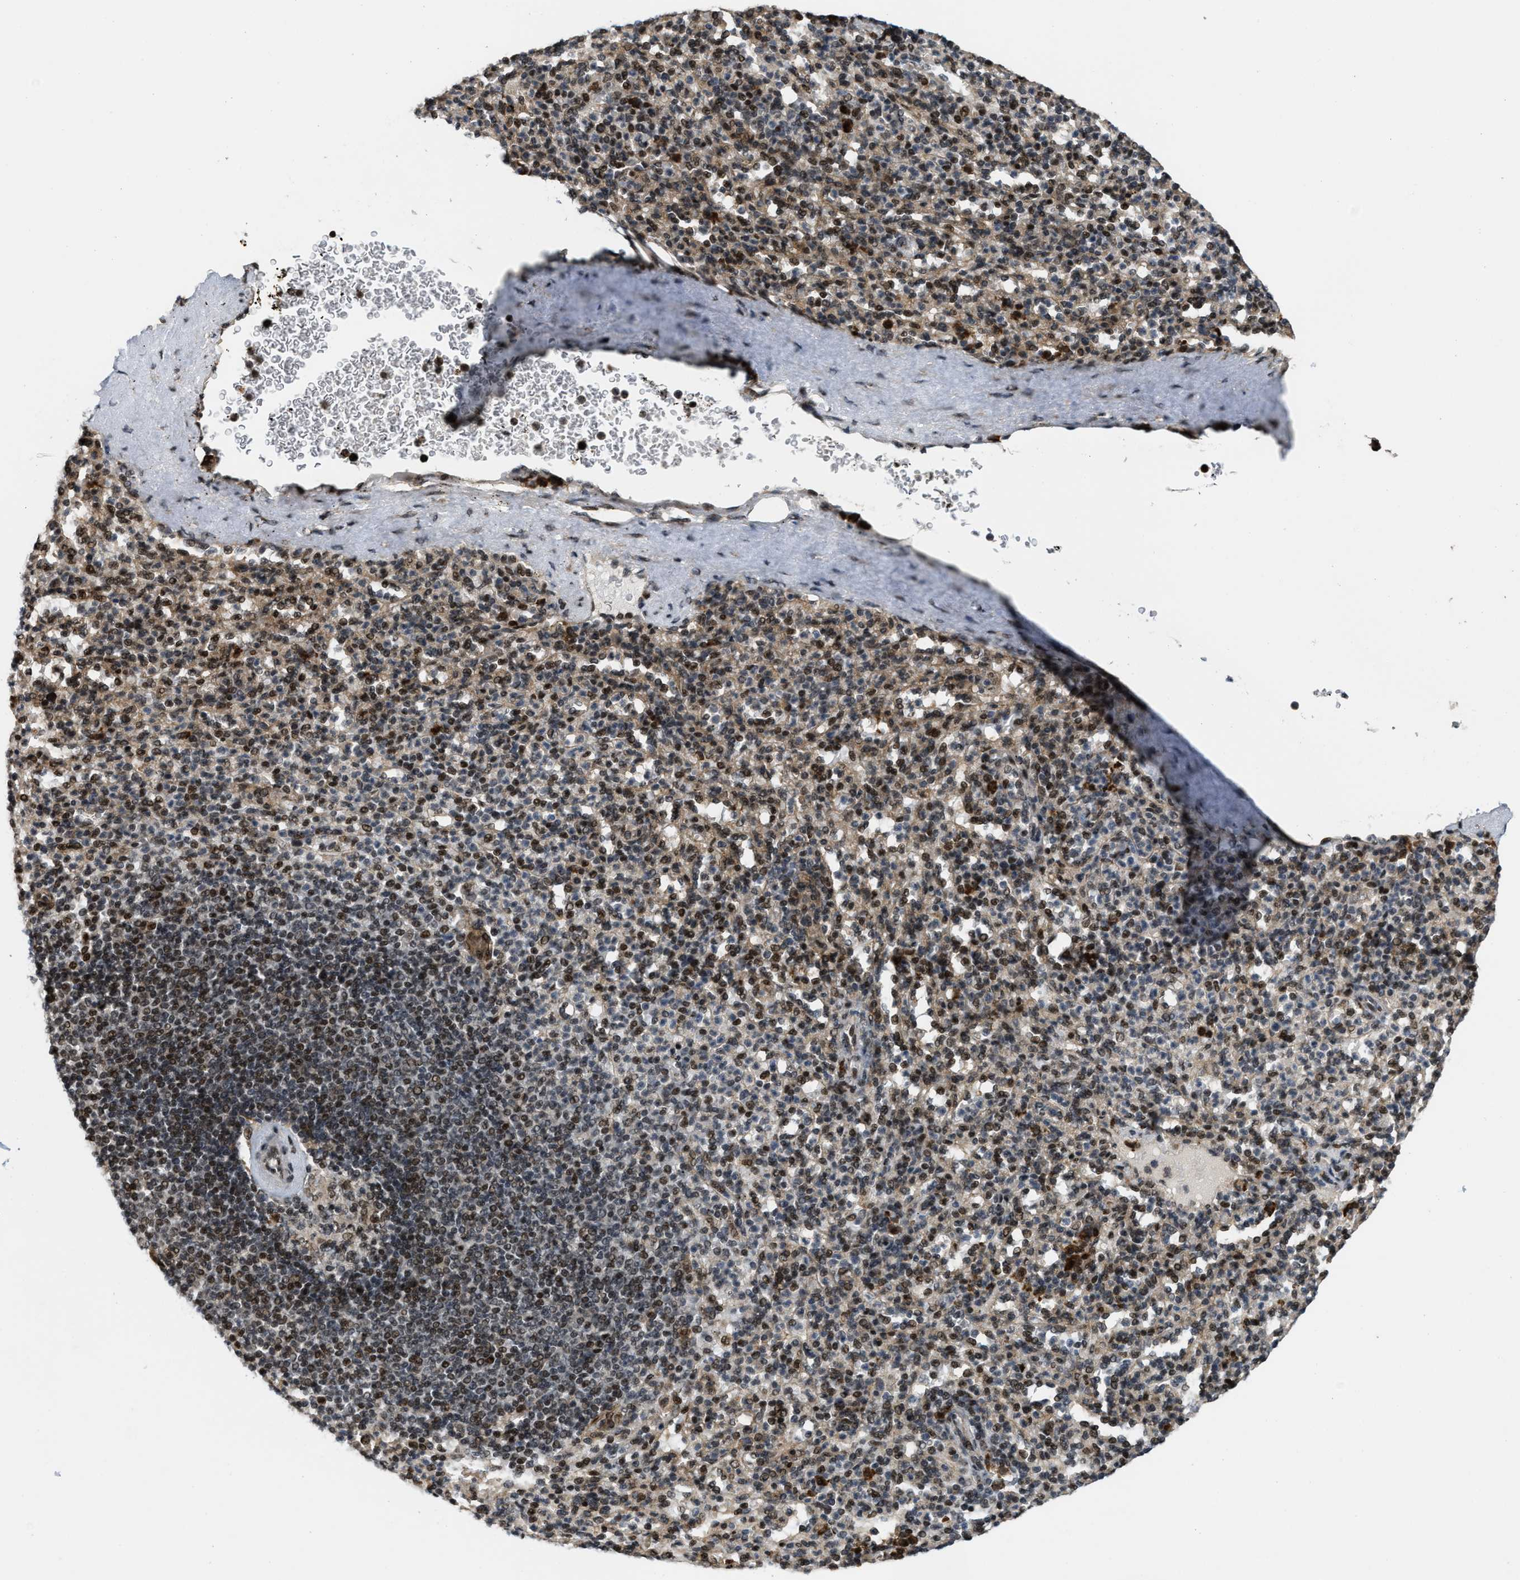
{"staining": {"intensity": "moderate", "quantity": ">75%", "location": "nuclear"}, "tissue": "spleen", "cell_type": "Cells in red pulp", "image_type": "normal", "snomed": [{"axis": "morphology", "description": "Normal tissue, NOS"}, {"axis": "topography", "description": "Spleen"}], "caption": "Immunohistochemistry staining of normal spleen, which displays medium levels of moderate nuclear expression in about >75% of cells in red pulp indicating moderate nuclear protein positivity. The staining was performed using DAB (3,3'-diaminobenzidine) (brown) for protein detection and nuclei were counterstained in hematoxylin (blue).", "gene": "SERTAD2", "patient": {"sex": "male", "age": 36}}